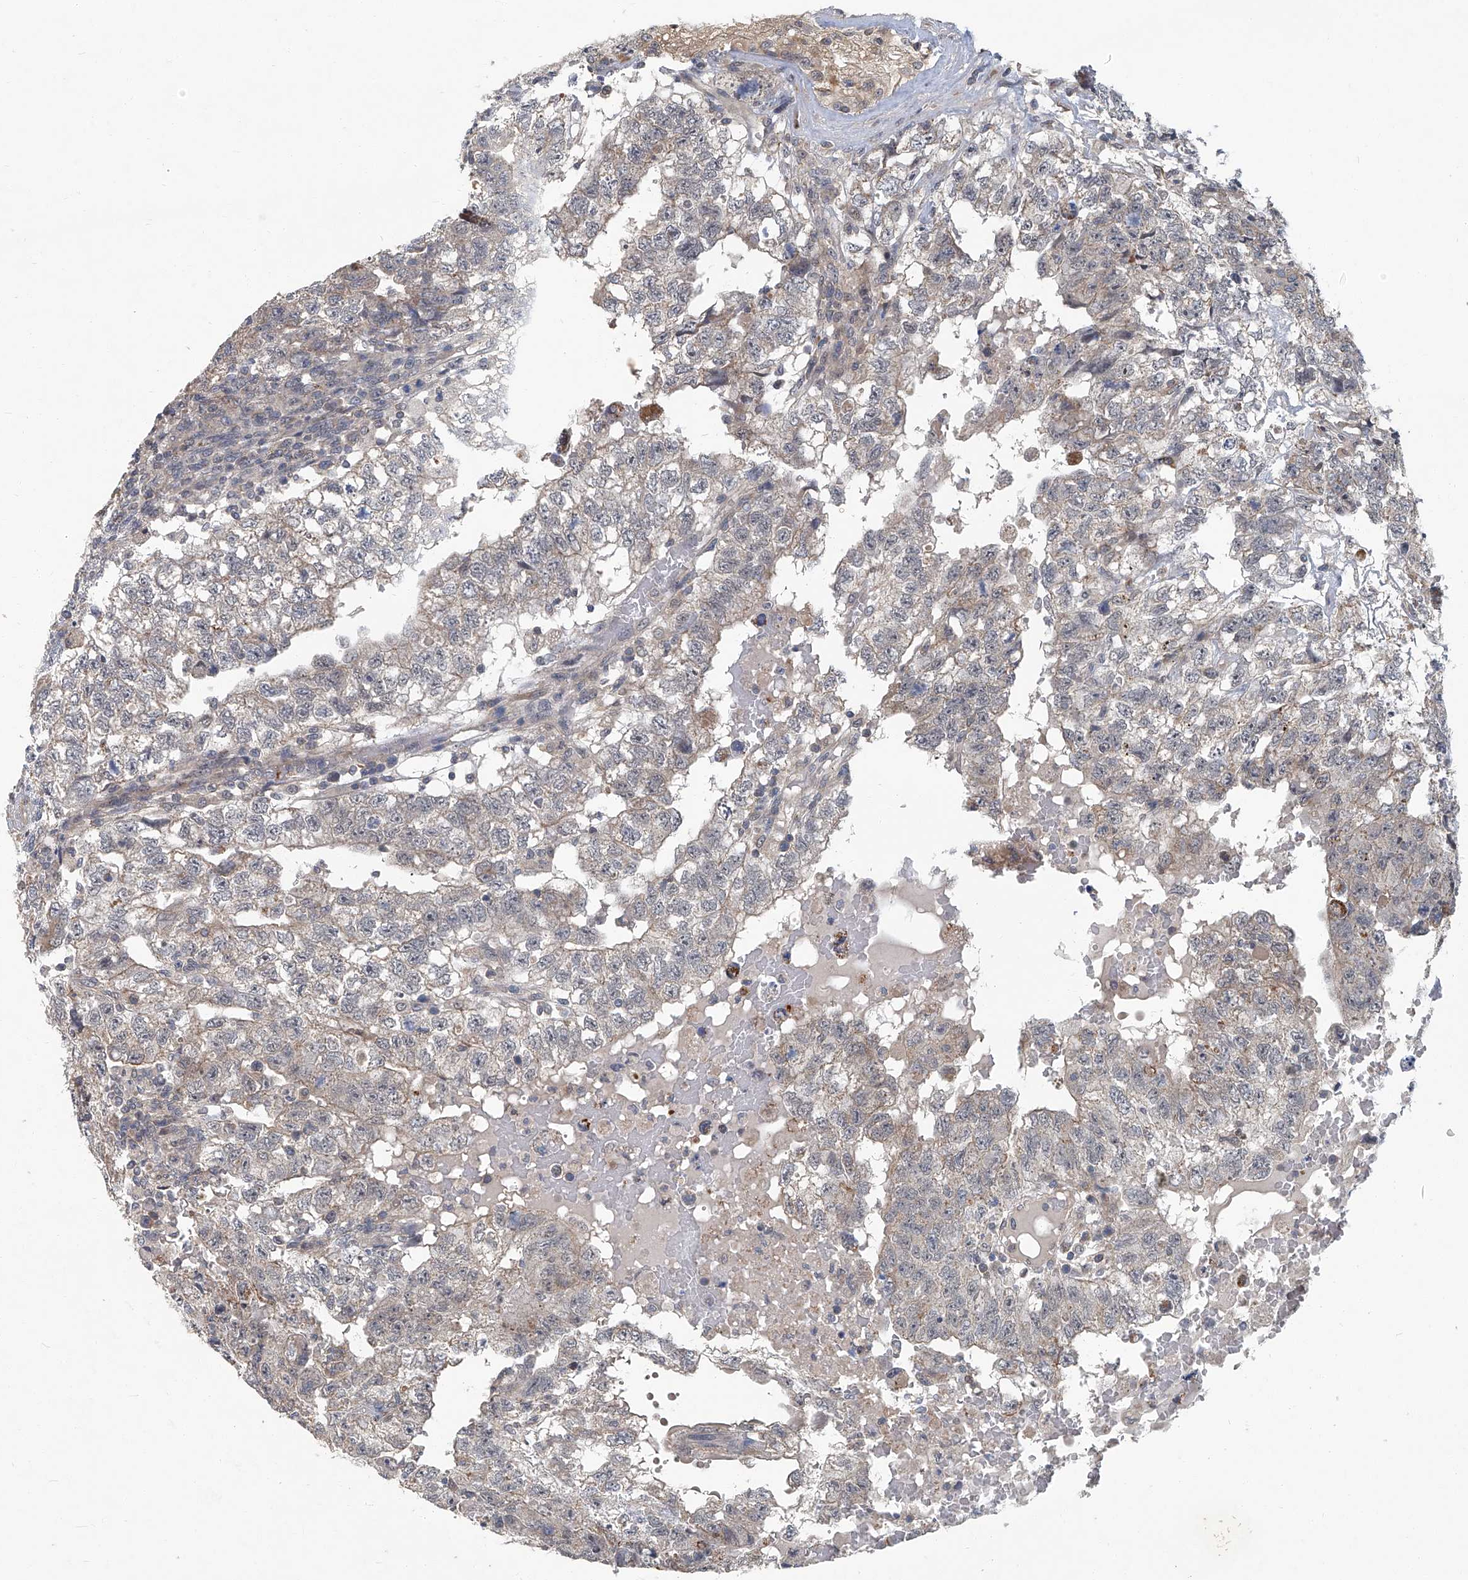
{"staining": {"intensity": "weak", "quantity": "<25%", "location": "cytoplasmic/membranous"}, "tissue": "testis cancer", "cell_type": "Tumor cells", "image_type": "cancer", "snomed": [{"axis": "morphology", "description": "Carcinoma, Embryonal, NOS"}, {"axis": "topography", "description": "Testis"}], "caption": "This image is of testis cancer stained with immunohistochemistry to label a protein in brown with the nuclei are counter-stained blue. There is no staining in tumor cells.", "gene": "AKNAD1", "patient": {"sex": "male", "age": 36}}